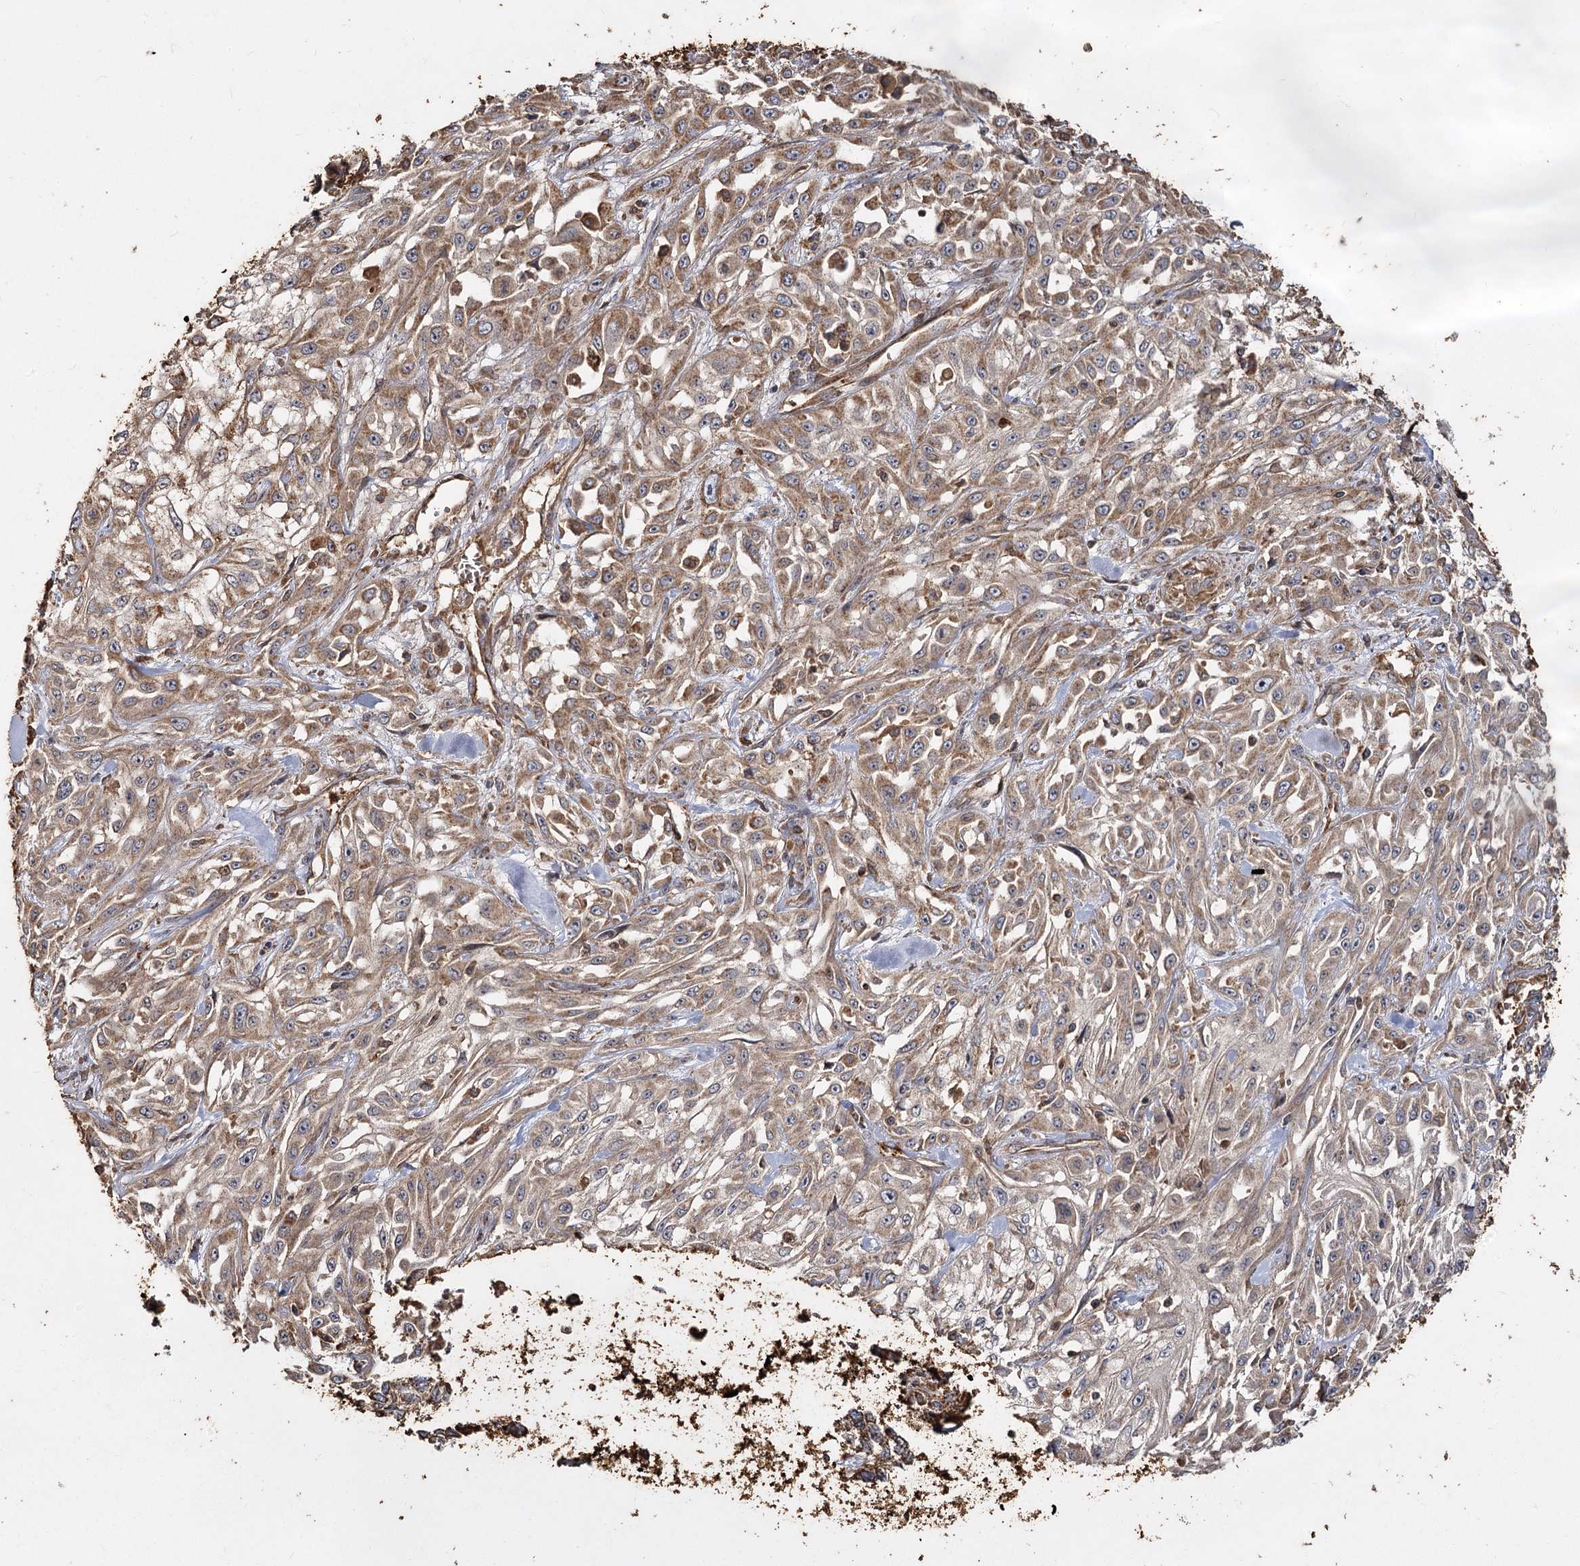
{"staining": {"intensity": "moderate", "quantity": ">75%", "location": "cytoplasmic/membranous"}, "tissue": "skin cancer", "cell_type": "Tumor cells", "image_type": "cancer", "snomed": [{"axis": "morphology", "description": "Squamous cell carcinoma, NOS"}, {"axis": "morphology", "description": "Squamous cell carcinoma, metastatic, NOS"}, {"axis": "topography", "description": "Skin"}, {"axis": "topography", "description": "Lymph node"}], "caption": "Human skin cancer stained for a protein (brown) displays moderate cytoplasmic/membranous positive expression in about >75% of tumor cells.", "gene": "PIK3C2A", "patient": {"sex": "male", "age": 75}}